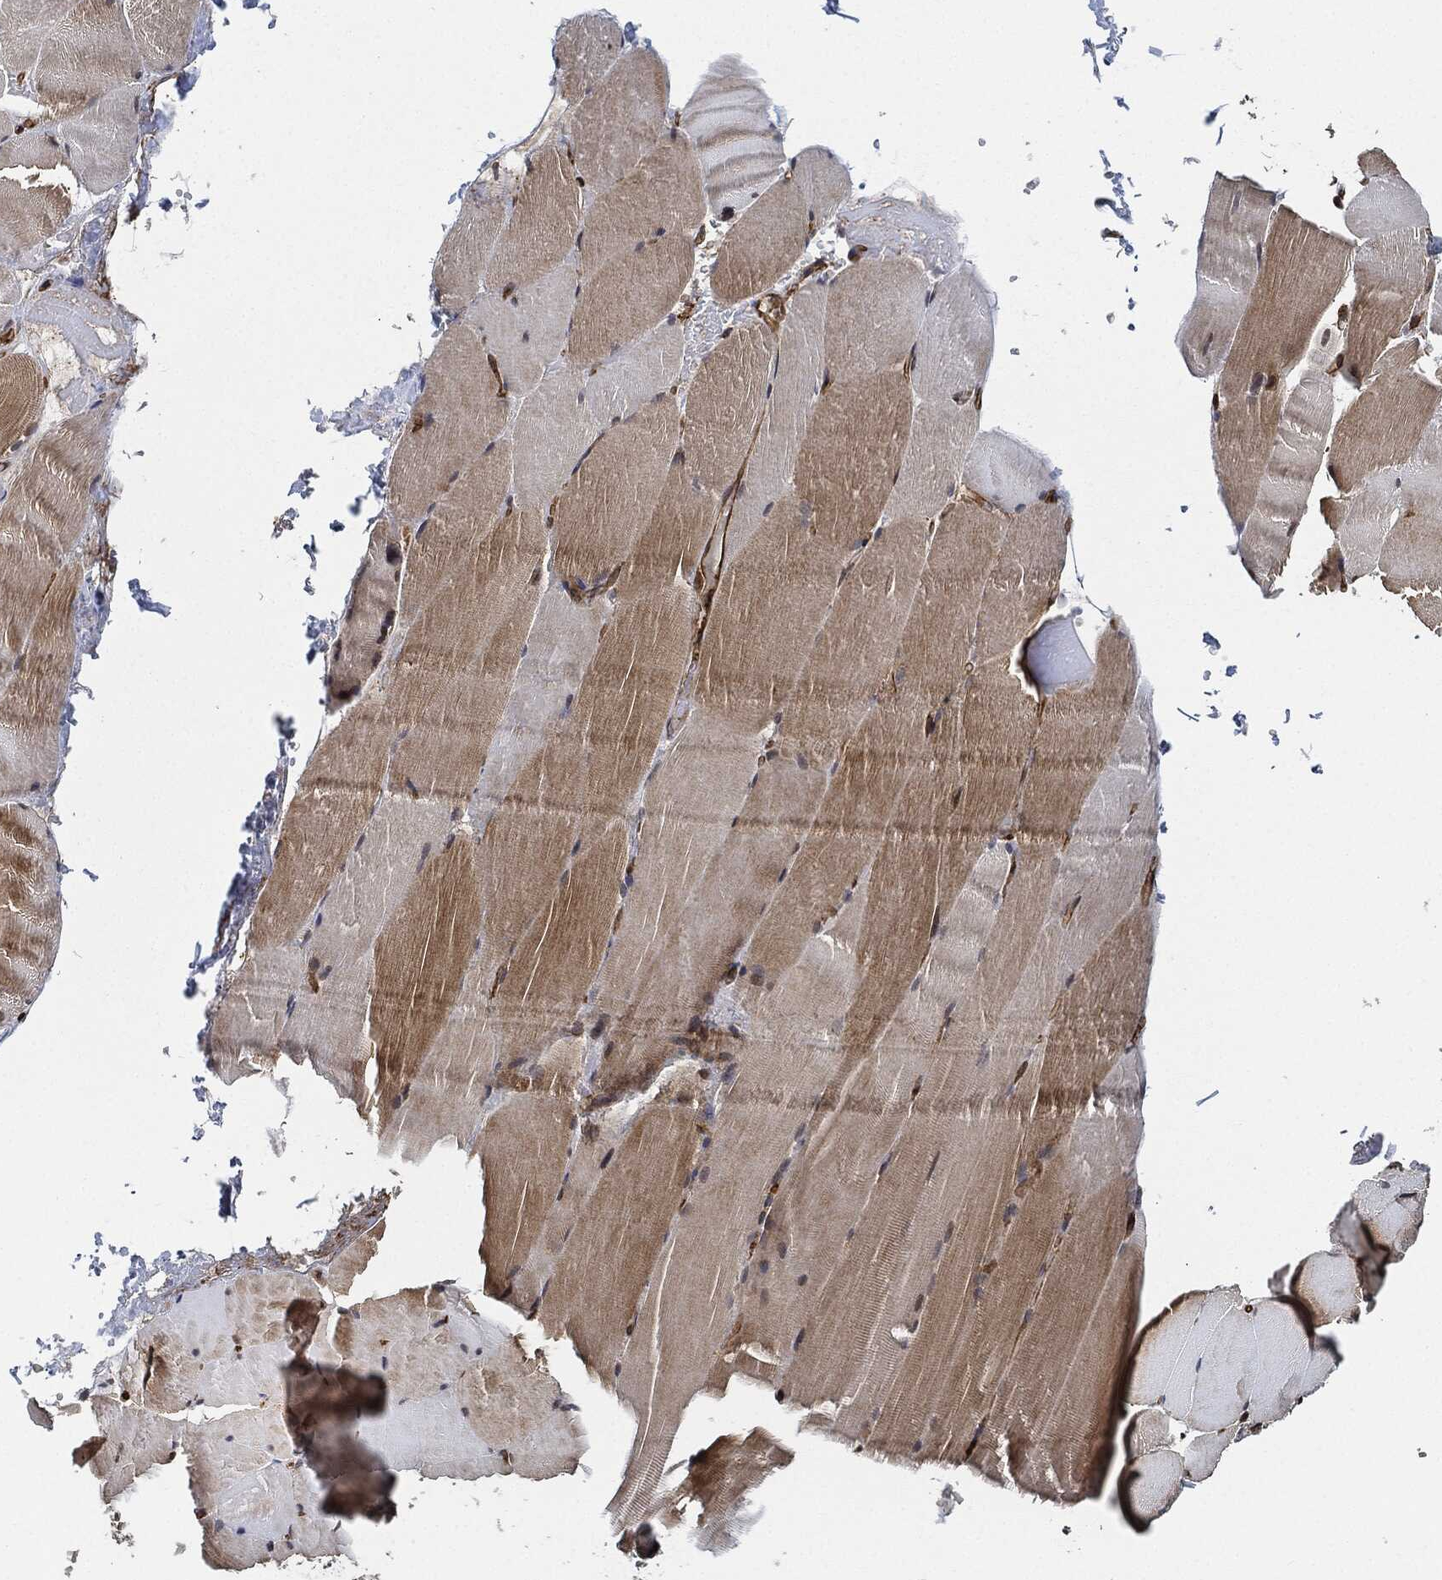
{"staining": {"intensity": "moderate", "quantity": "<25%", "location": "cytoplasmic/membranous"}, "tissue": "skeletal muscle", "cell_type": "Myocytes", "image_type": "normal", "snomed": [{"axis": "morphology", "description": "Normal tissue, NOS"}, {"axis": "topography", "description": "Skeletal muscle"}], "caption": "Skeletal muscle stained with a brown dye shows moderate cytoplasmic/membranous positive expression in approximately <25% of myocytes.", "gene": "MAP3K3", "patient": {"sex": "female", "age": 37}}